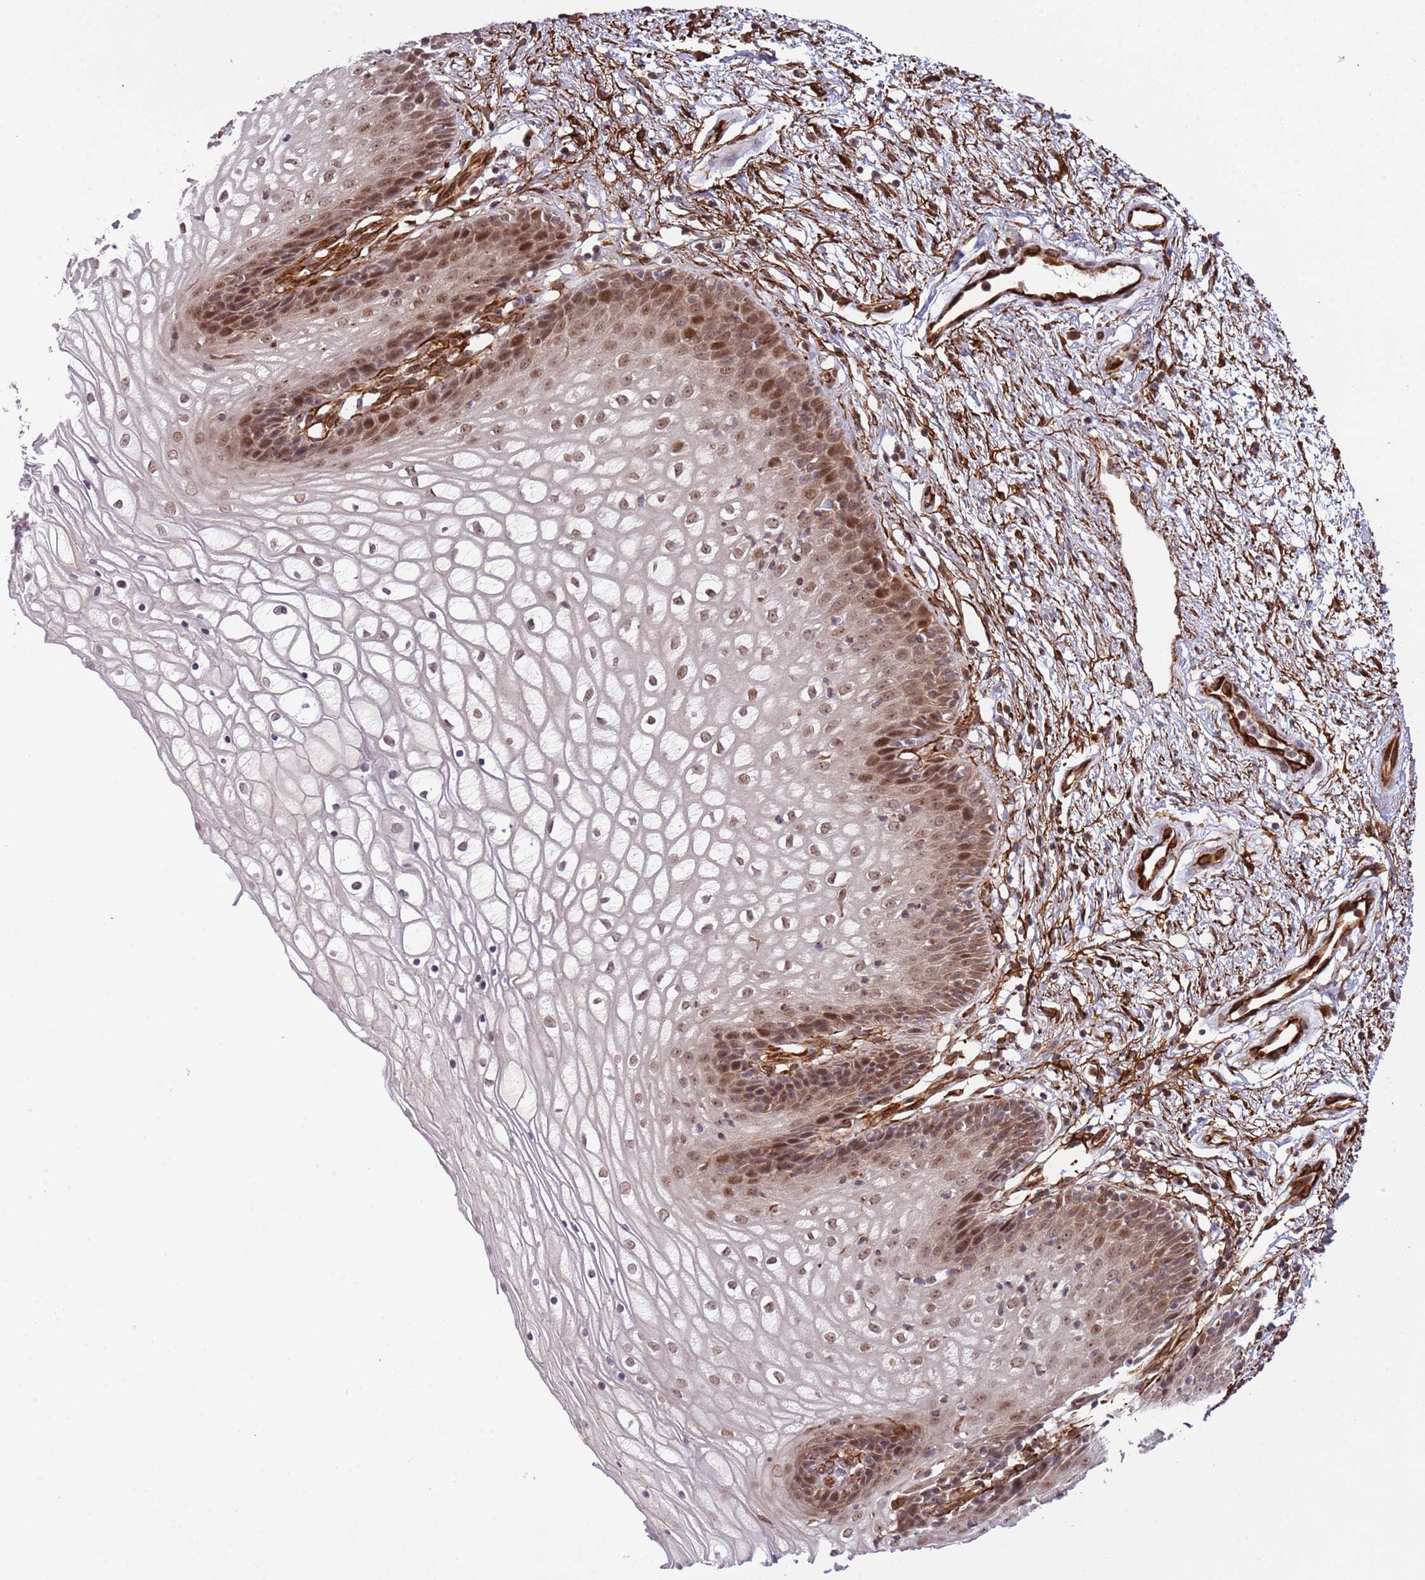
{"staining": {"intensity": "moderate", "quantity": "25%-75%", "location": "cytoplasmic/membranous,nuclear"}, "tissue": "vagina", "cell_type": "Squamous epithelial cells", "image_type": "normal", "snomed": [{"axis": "morphology", "description": "Normal tissue, NOS"}, {"axis": "topography", "description": "Vagina"}], "caption": "The immunohistochemical stain shows moderate cytoplasmic/membranous,nuclear expression in squamous epithelial cells of unremarkable vagina.", "gene": "NEK3", "patient": {"sex": "female", "age": 34}}